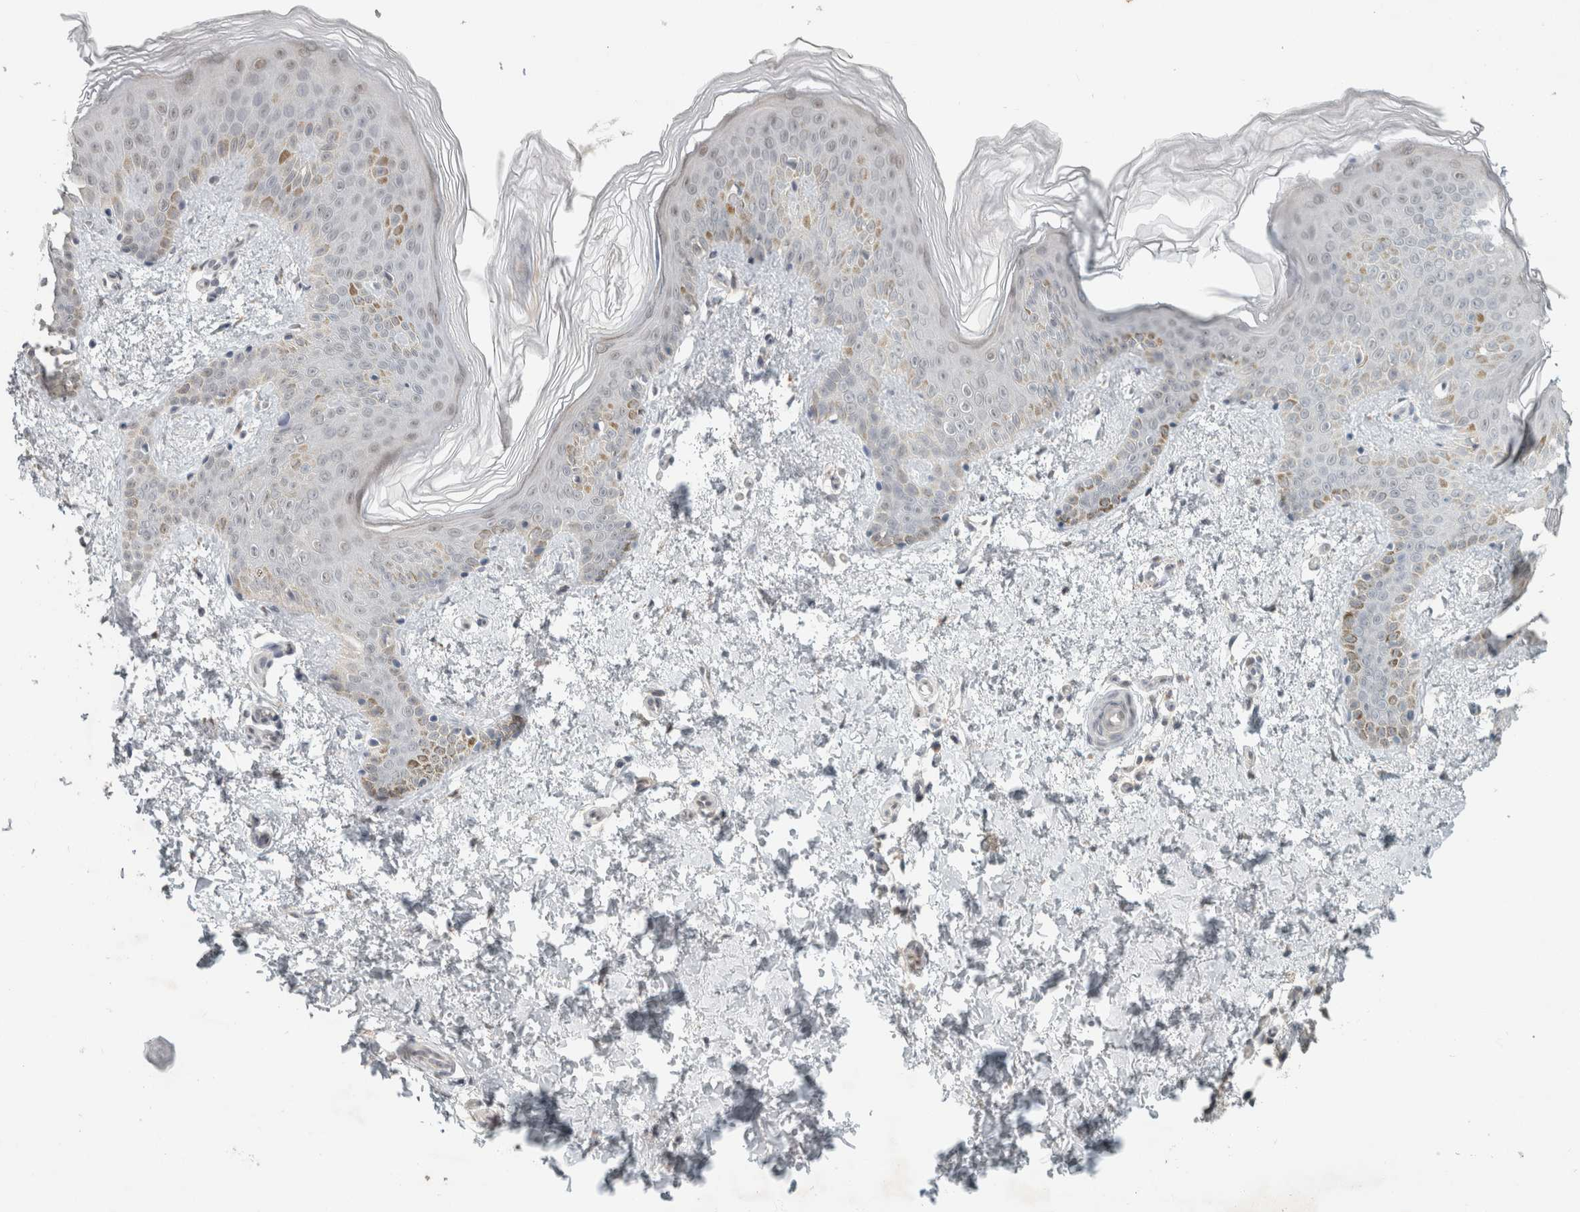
{"staining": {"intensity": "negative", "quantity": "none", "location": "none"}, "tissue": "skin", "cell_type": "Fibroblasts", "image_type": "normal", "snomed": [{"axis": "morphology", "description": "Normal tissue, NOS"}, {"axis": "morphology", "description": "Neoplasm, benign, NOS"}, {"axis": "topography", "description": "Skin"}, {"axis": "topography", "description": "Soft tissue"}], "caption": "Protein analysis of benign skin displays no significant staining in fibroblasts. (DAB (3,3'-diaminobenzidine) IHC with hematoxylin counter stain).", "gene": "TRIT1", "patient": {"sex": "male", "age": 26}}